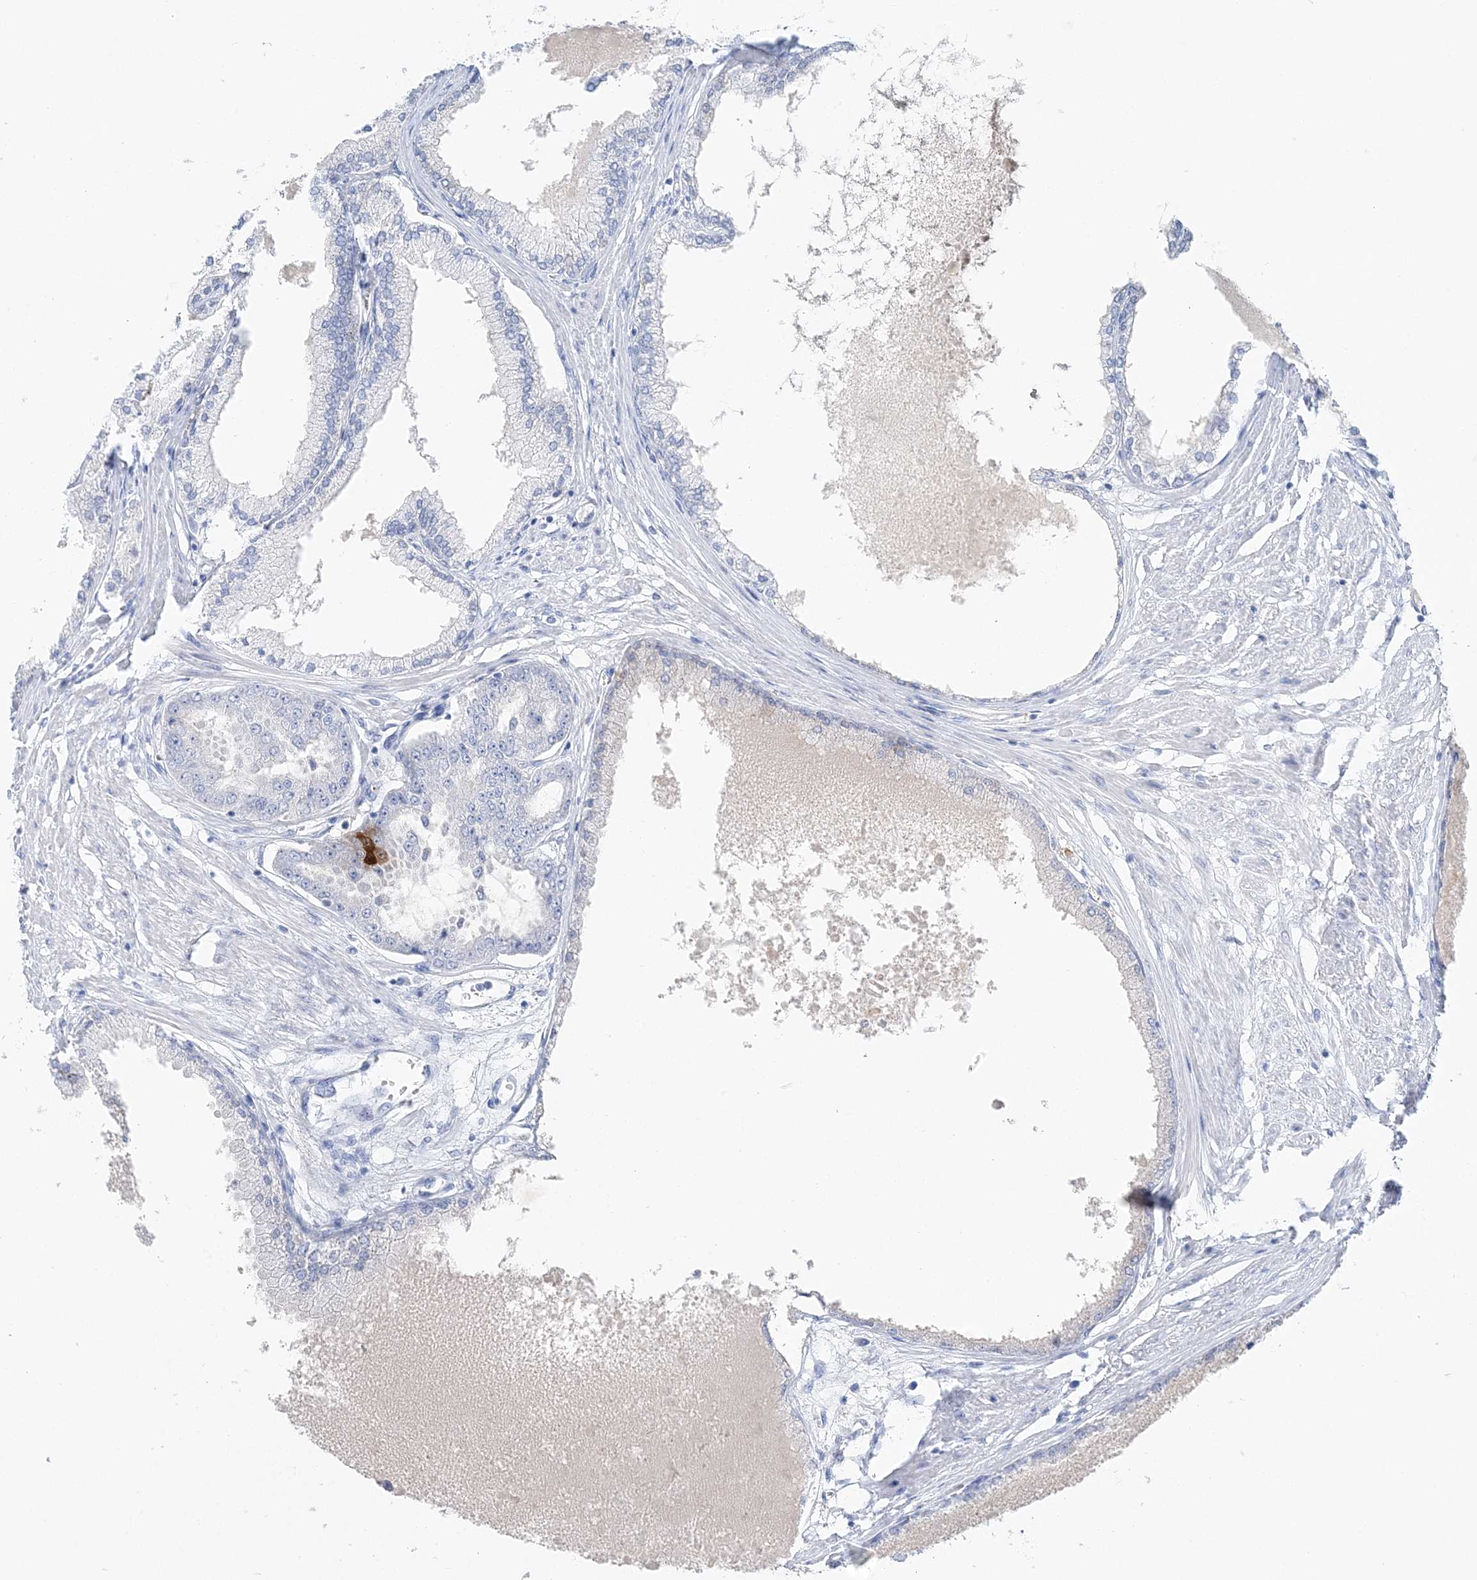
{"staining": {"intensity": "negative", "quantity": "none", "location": "none"}, "tissue": "prostate cancer", "cell_type": "Tumor cells", "image_type": "cancer", "snomed": [{"axis": "morphology", "description": "Adenocarcinoma, Low grade"}, {"axis": "topography", "description": "Prostate"}], "caption": "There is no significant positivity in tumor cells of prostate low-grade adenocarcinoma. Nuclei are stained in blue.", "gene": "HMGCS1", "patient": {"sex": "male", "age": 63}}